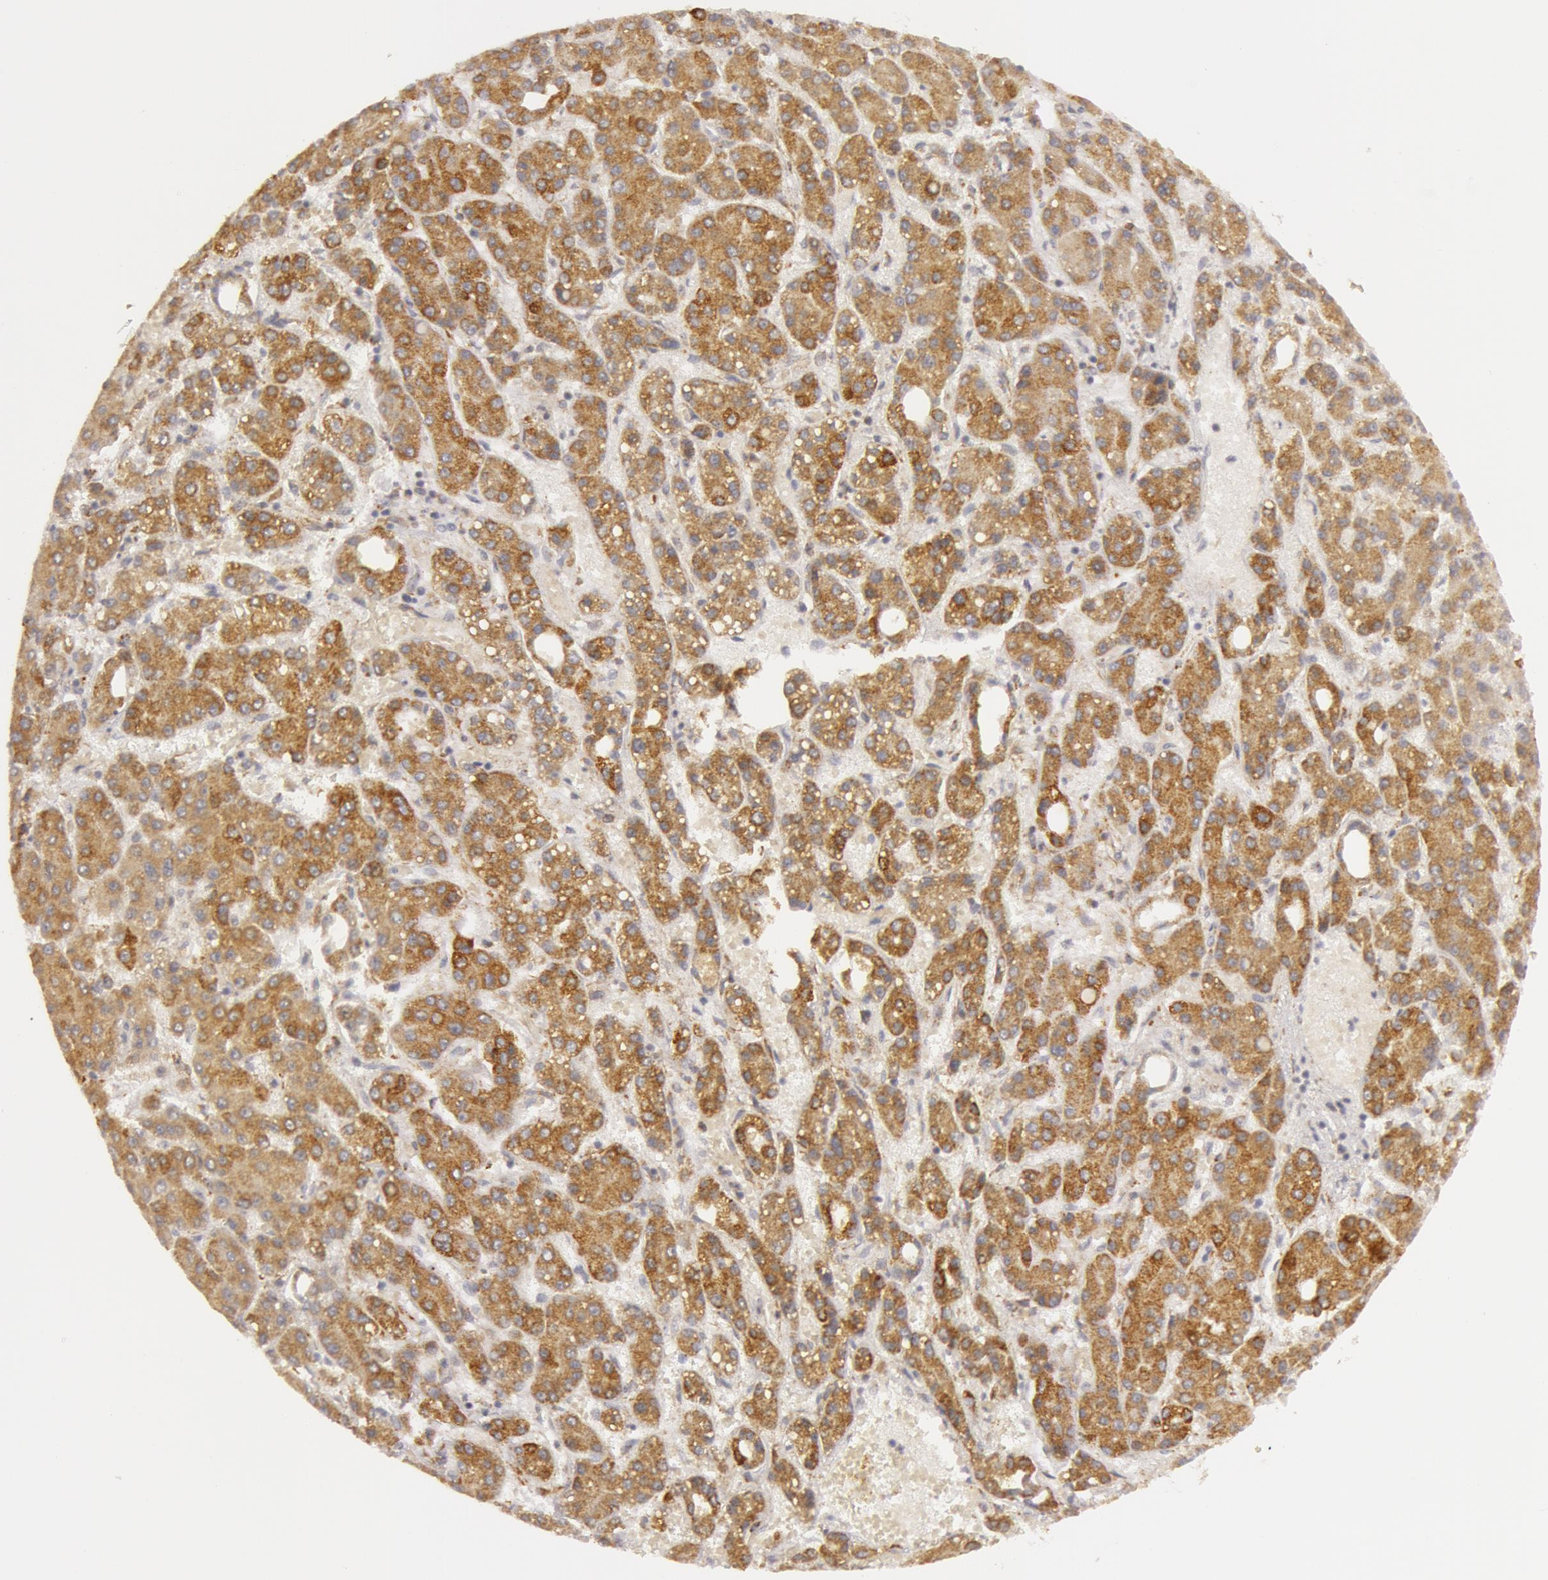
{"staining": {"intensity": "moderate", "quantity": ">75%", "location": "cytoplasmic/membranous"}, "tissue": "liver cancer", "cell_type": "Tumor cells", "image_type": "cancer", "snomed": [{"axis": "morphology", "description": "Carcinoma, Hepatocellular, NOS"}, {"axis": "topography", "description": "Liver"}], "caption": "IHC staining of liver hepatocellular carcinoma, which reveals medium levels of moderate cytoplasmic/membranous expression in approximately >75% of tumor cells indicating moderate cytoplasmic/membranous protein positivity. The staining was performed using DAB (3,3'-diaminobenzidine) (brown) for protein detection and nuclei were counterstained in hematoxylin (blue).", "gene": "C7", "patient": {"sex": "male", "age": 69}}